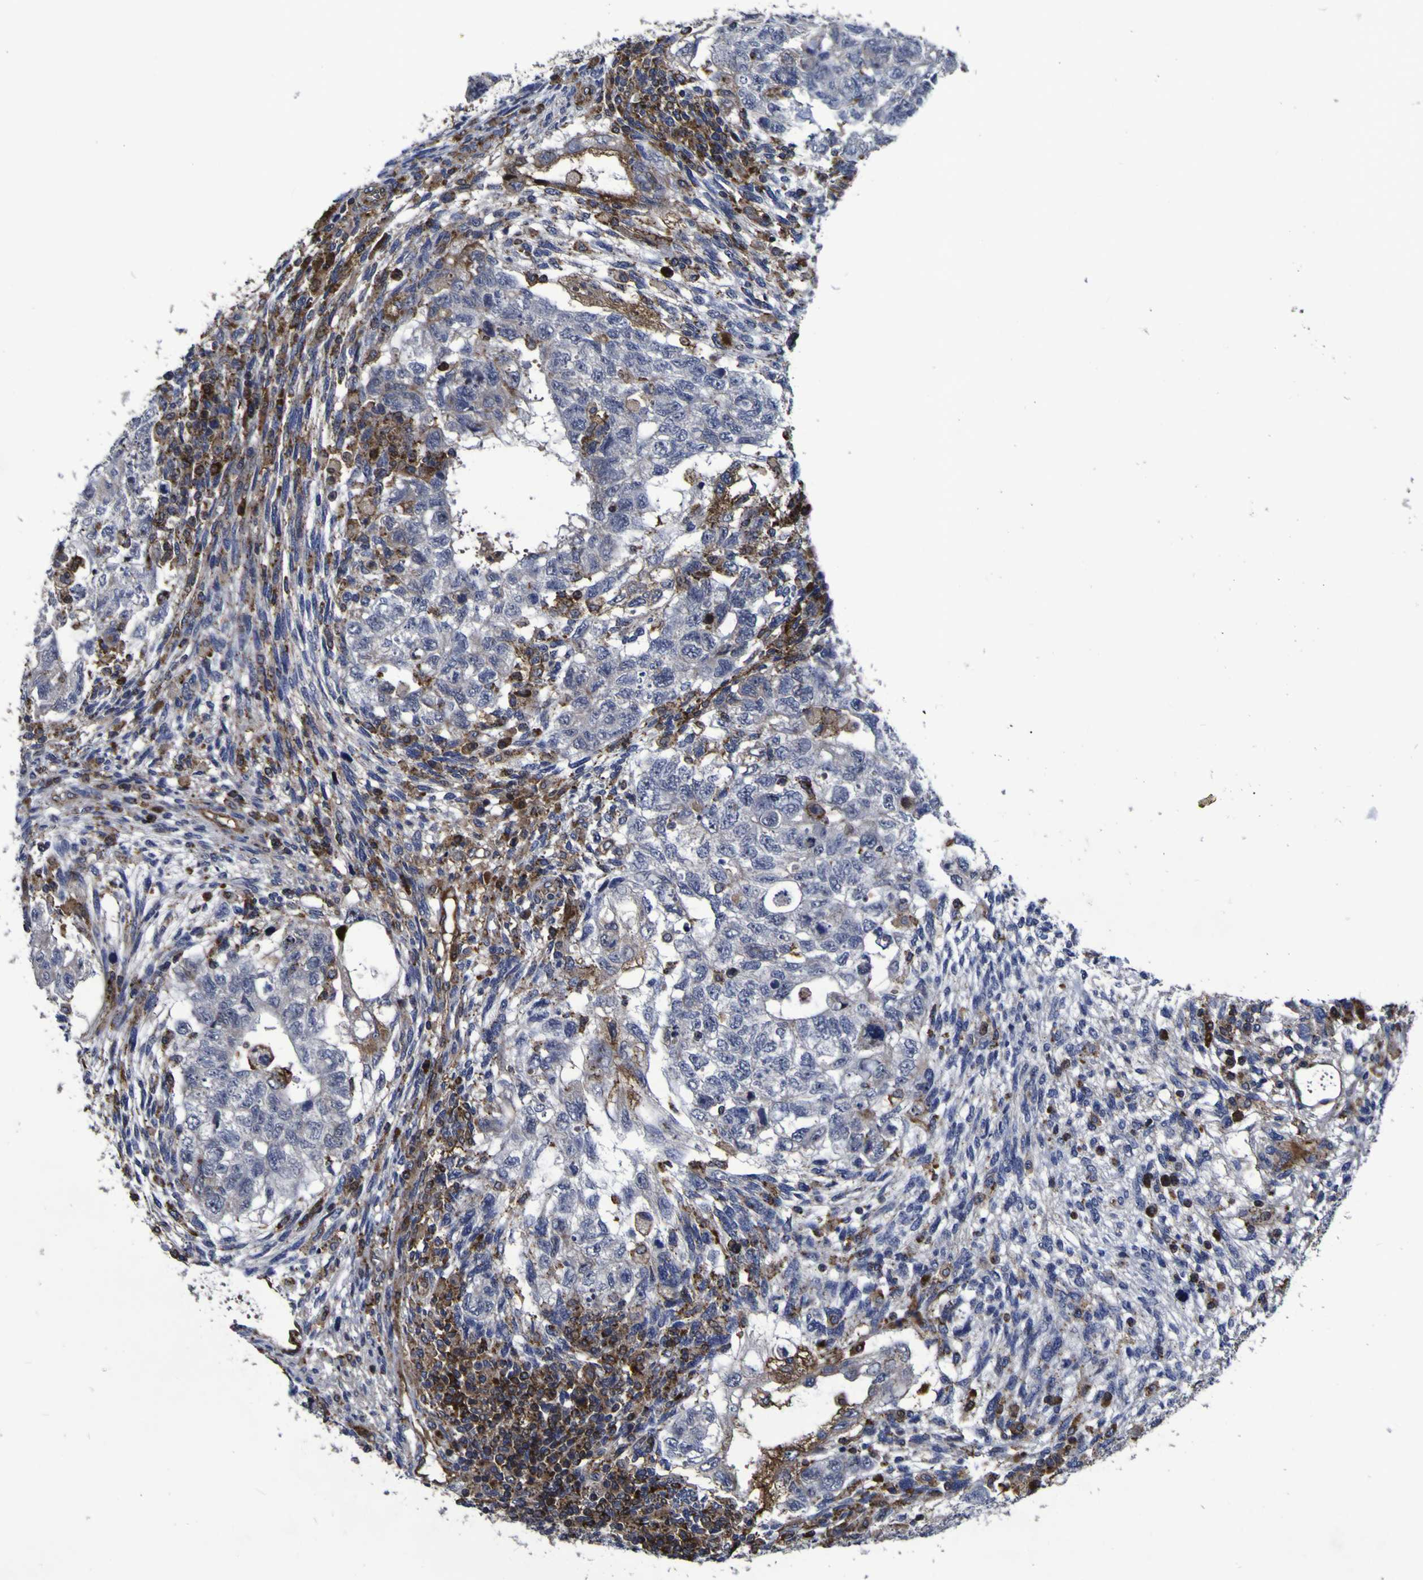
{"staining": {"intensity": "moderate", "quantity": "<25%", "location": "cytoplasmic/membranous"}, "tissue": "testis cancer", "cell_type": "Tumor cells", "image_type": "cancer", "snomed": [{"axis": "morphology", "description": "Normal tissue, NOS"}, {"axis": "morphology", "description": "Carcinoma, Embryonal, NOS"}, {"axis": "topography", "description": "Testis"}], "caption": "IHC image of testis cancer (embryonal carcinoma) stained for a protein (brown), which demonstrates low levels of moderate cytoplasmic/membranous staining in approximately <25% of tumor cells.", "gene": "MGLL", "patient": {"sex": "male", "age": 36}}